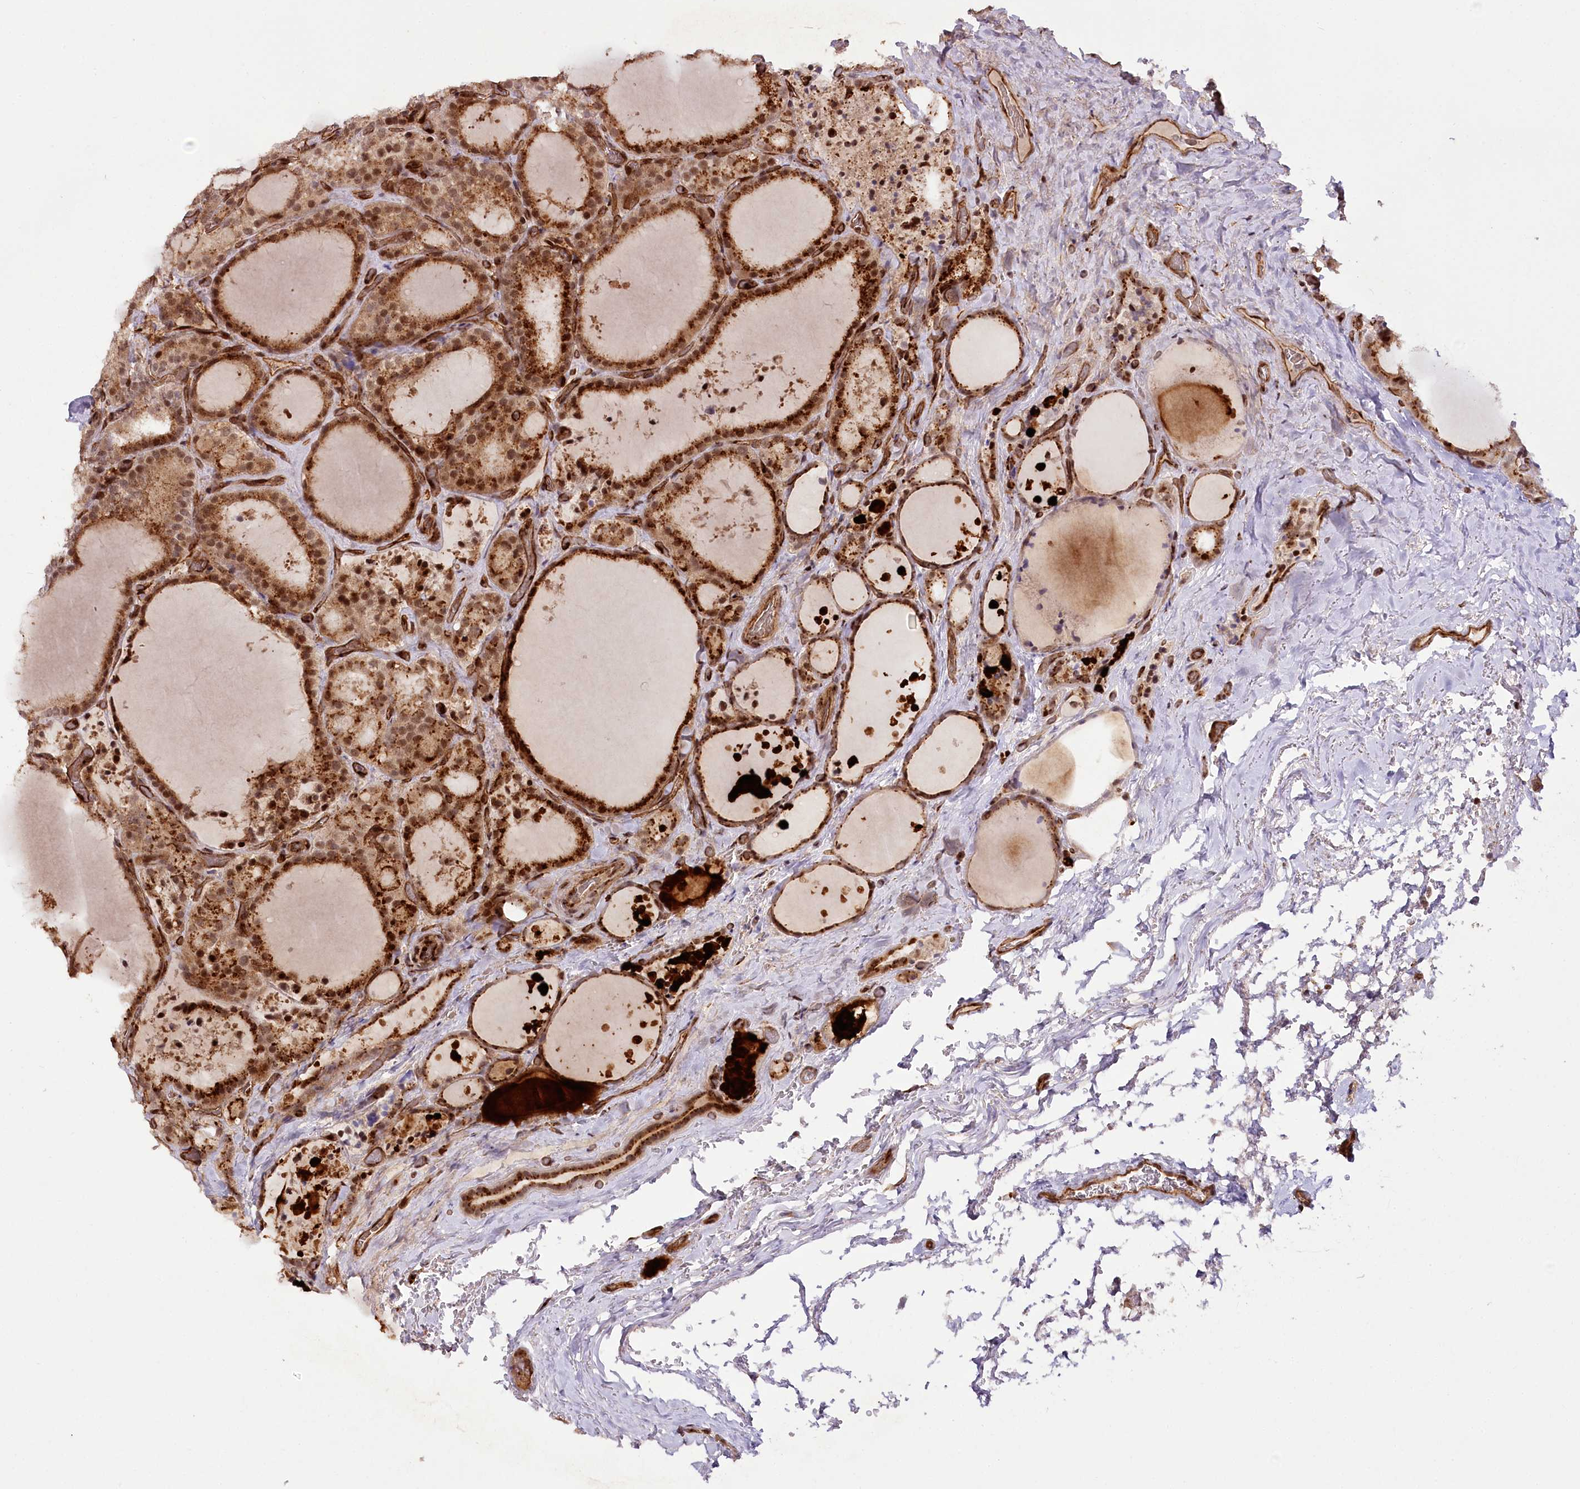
{"staining": {"intensity": "strong", "quantity": ">75%", "location": "cytoplasmic/membranous,nuclear"}, "tissue": "thyroid cancer", "cell_type": "Tumor cells", "image_type": "cancer", "snomed": [{"axis": "morphology", "description": "Papillary adenocarcinoma, NOS"}, {"axis": "topography", "description": "Thyroid gland"}], "caption": "A brown stain shows strong cytoplasmic/membranous and nuclear expression of a protein in human papillary adenocarcinoma (thyroid) tumor cells.", "gene": "COPG1", "patient": {"sex": "male", "age": 77}}